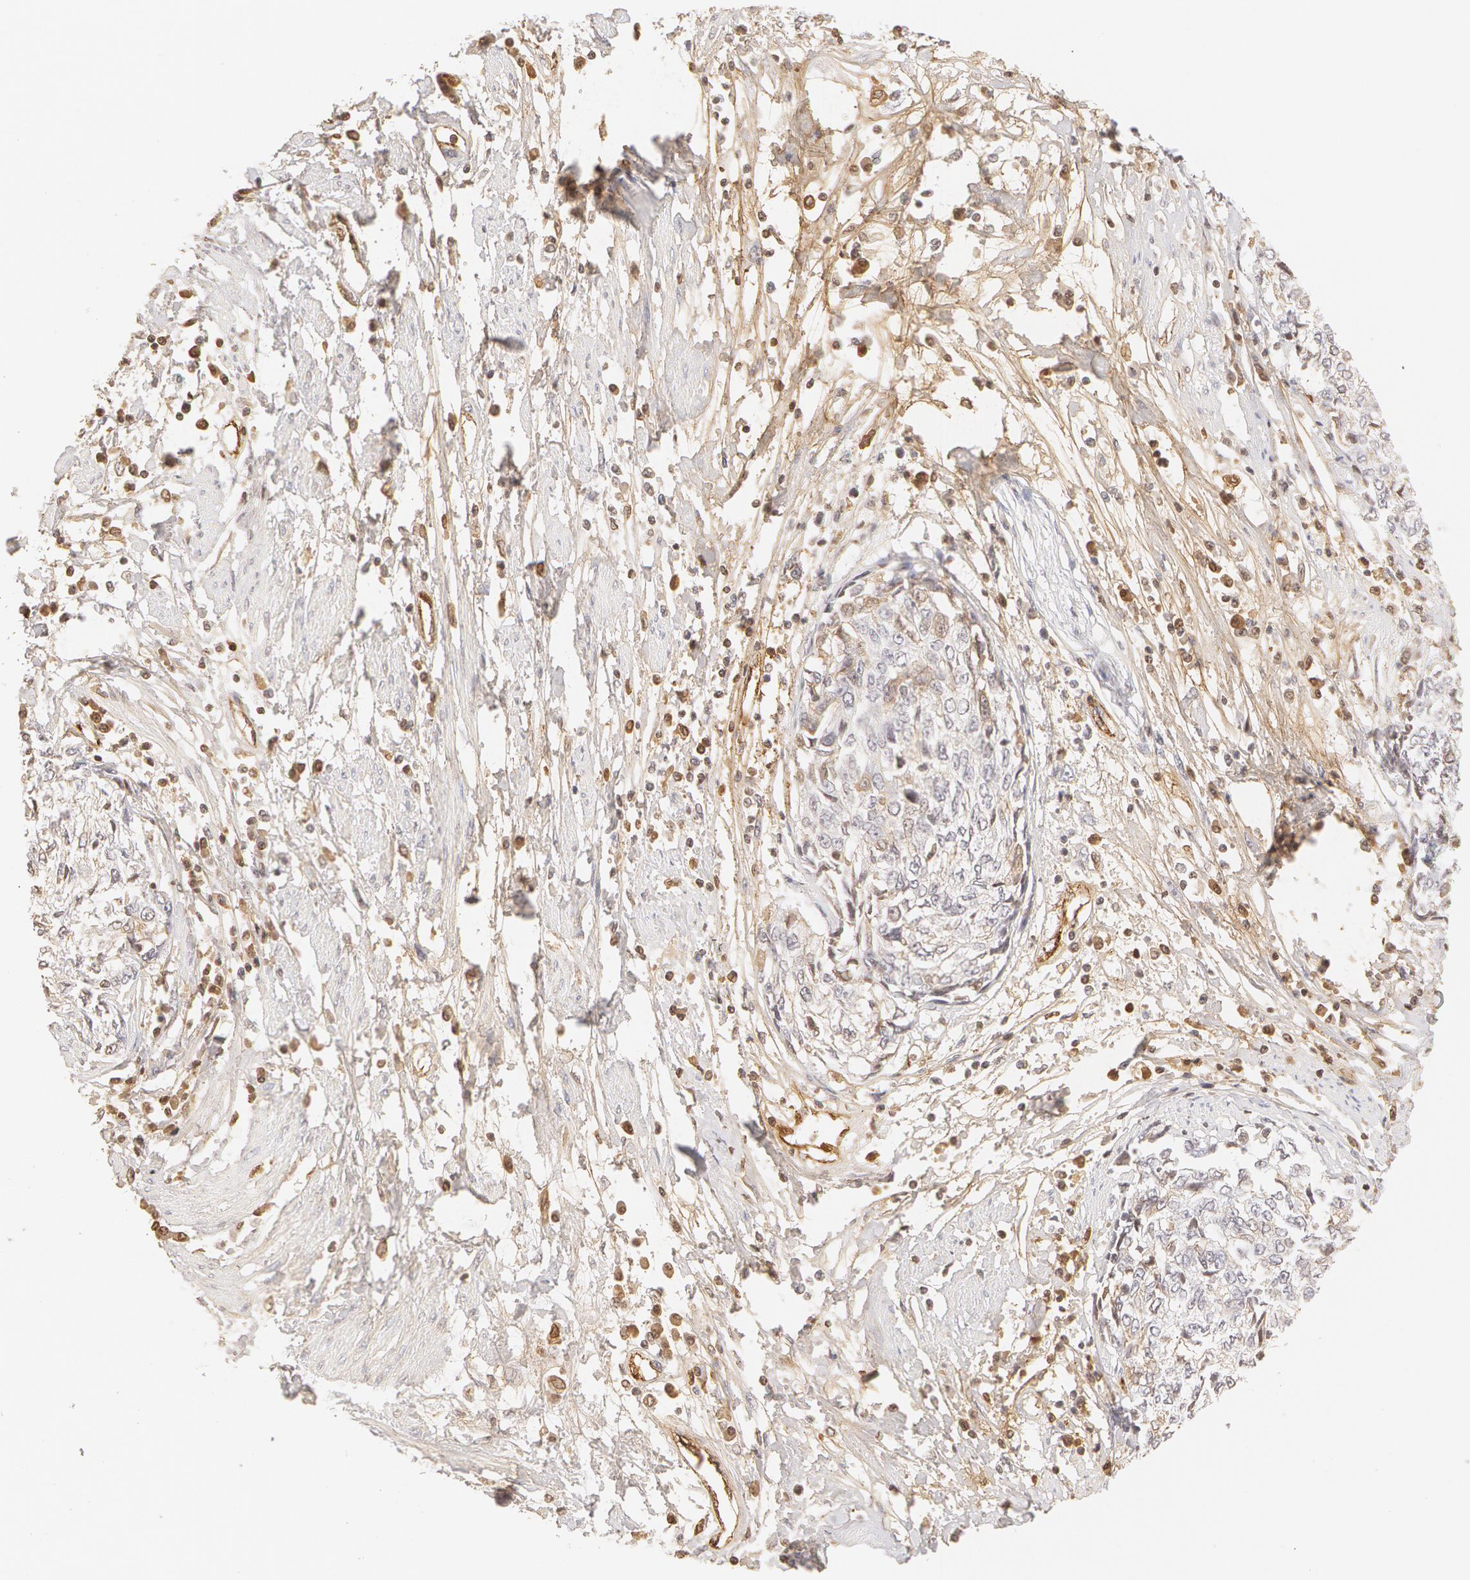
{"staining": {"intensity": "negative", "quantity": "none", "location": "none"}, "tissue": "cervical cancer", "cell_type": "Tumor cells", "image_type": "cancer", "snomed": [{"axis": "morphology", "description": "Squamous cell carcinoma, NOS"}, {"axis": "topography", "description": "Cervix"}], "caption": "Tumor cells show no significant protein staining in cervical cancer.", "gene": "VWF", "patient": {"sex": "female", "age": 57}}